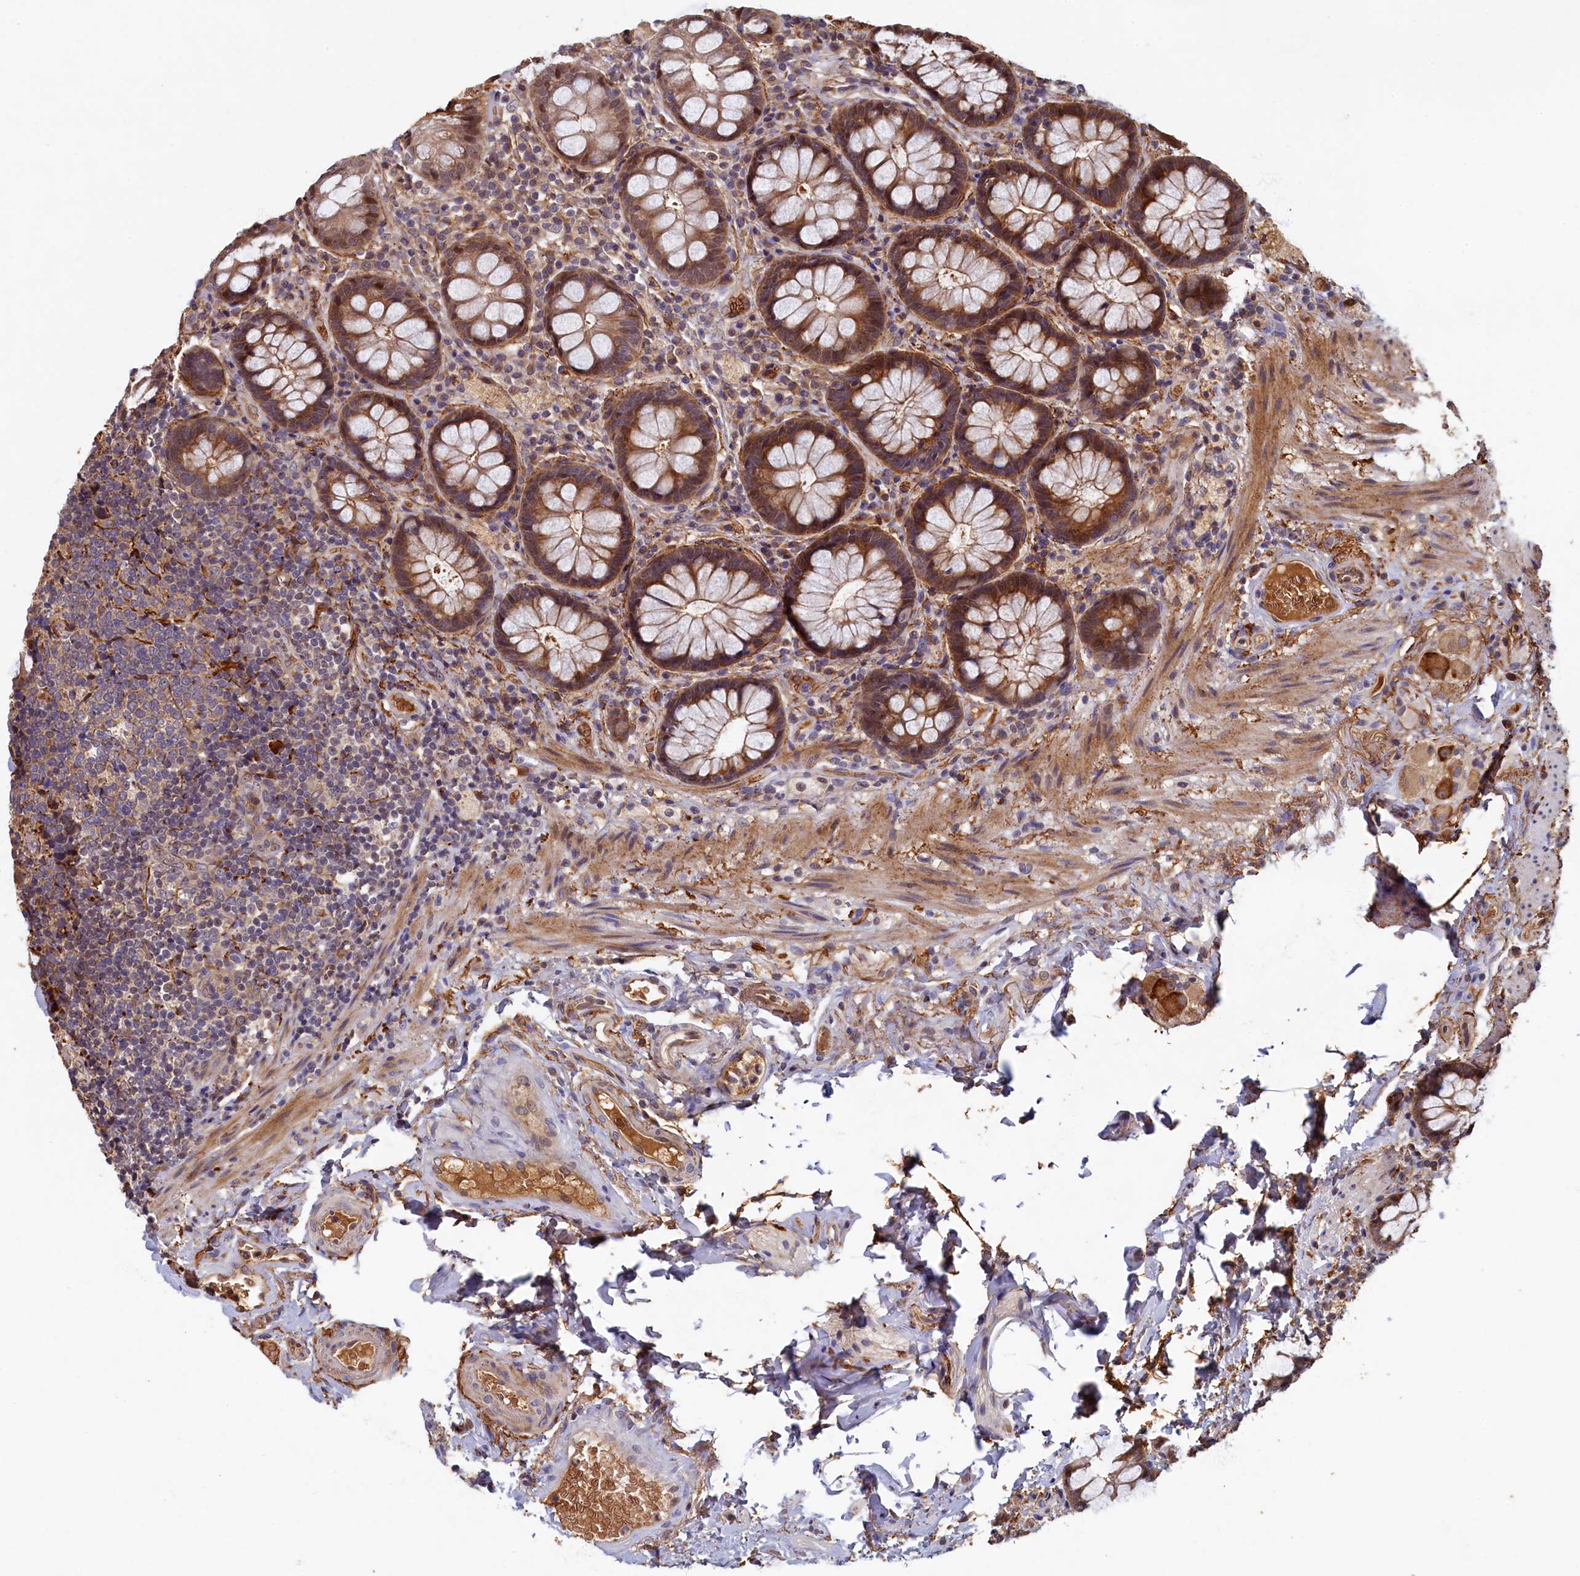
{"staining": {"intensity": "strong", "quantity": ">75%", "location": "cytoplasmic/membranous"}, "tissue": "rectum", "cell_type": "Glandular cells", "image_type": "normal", "snomed": [{"axis": "morphology", "description": "Normal tissue, NOS"}, {"axis": "topography", "description": "Rectum"}], "caption": "Immunohistochemical staining of normal rectum shows >75% levels of strong cytoplasmic/membranous protein positivity in approximately >75% of glandular cells. (DAB IHC, brown staining for protein, blue staining for nuclei).", "gene": "LCMT2", "patient": {"sex": "male", "age": 83}}